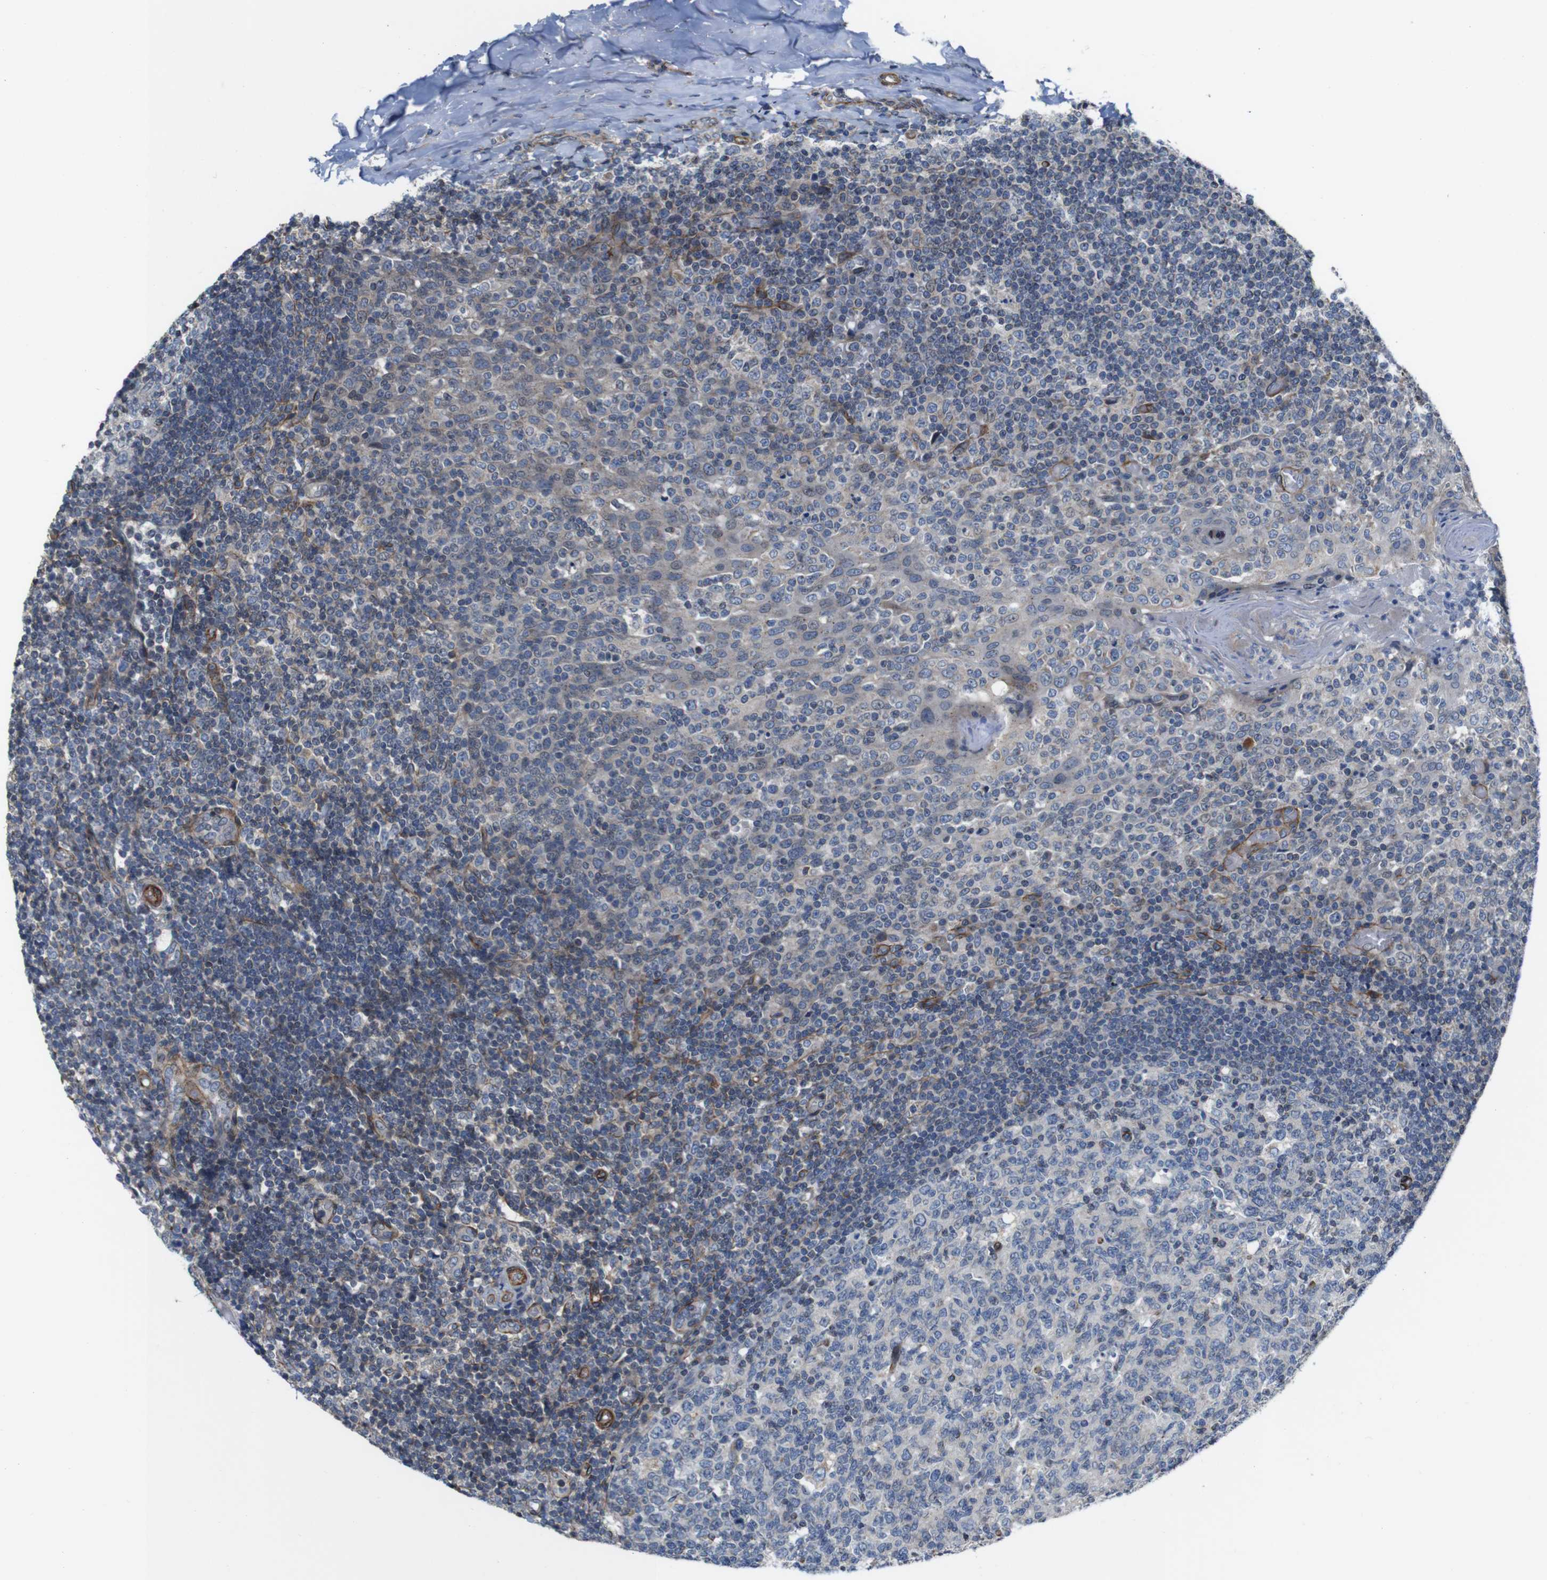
{"staining": {"intensity": "negative", "quantity": "none", "location": "none"}, "tissue": "tonsil", "cell_type": "Germinal center cells", "image_type": "normal", "snomed": [{"axis": "morphology", "description": "Normal tissue, NOS"}, {"axis": "topography", "description": "Tonsil"}], "caption": "DAB immunohistochemical staining of unremarkable human tonsil reveals no significant positivity in germinal center cells. (IHC, brightfield microscopy, high magnification).", "gene": "GGT7", "patient": {"sex": "female", "age": 19}}